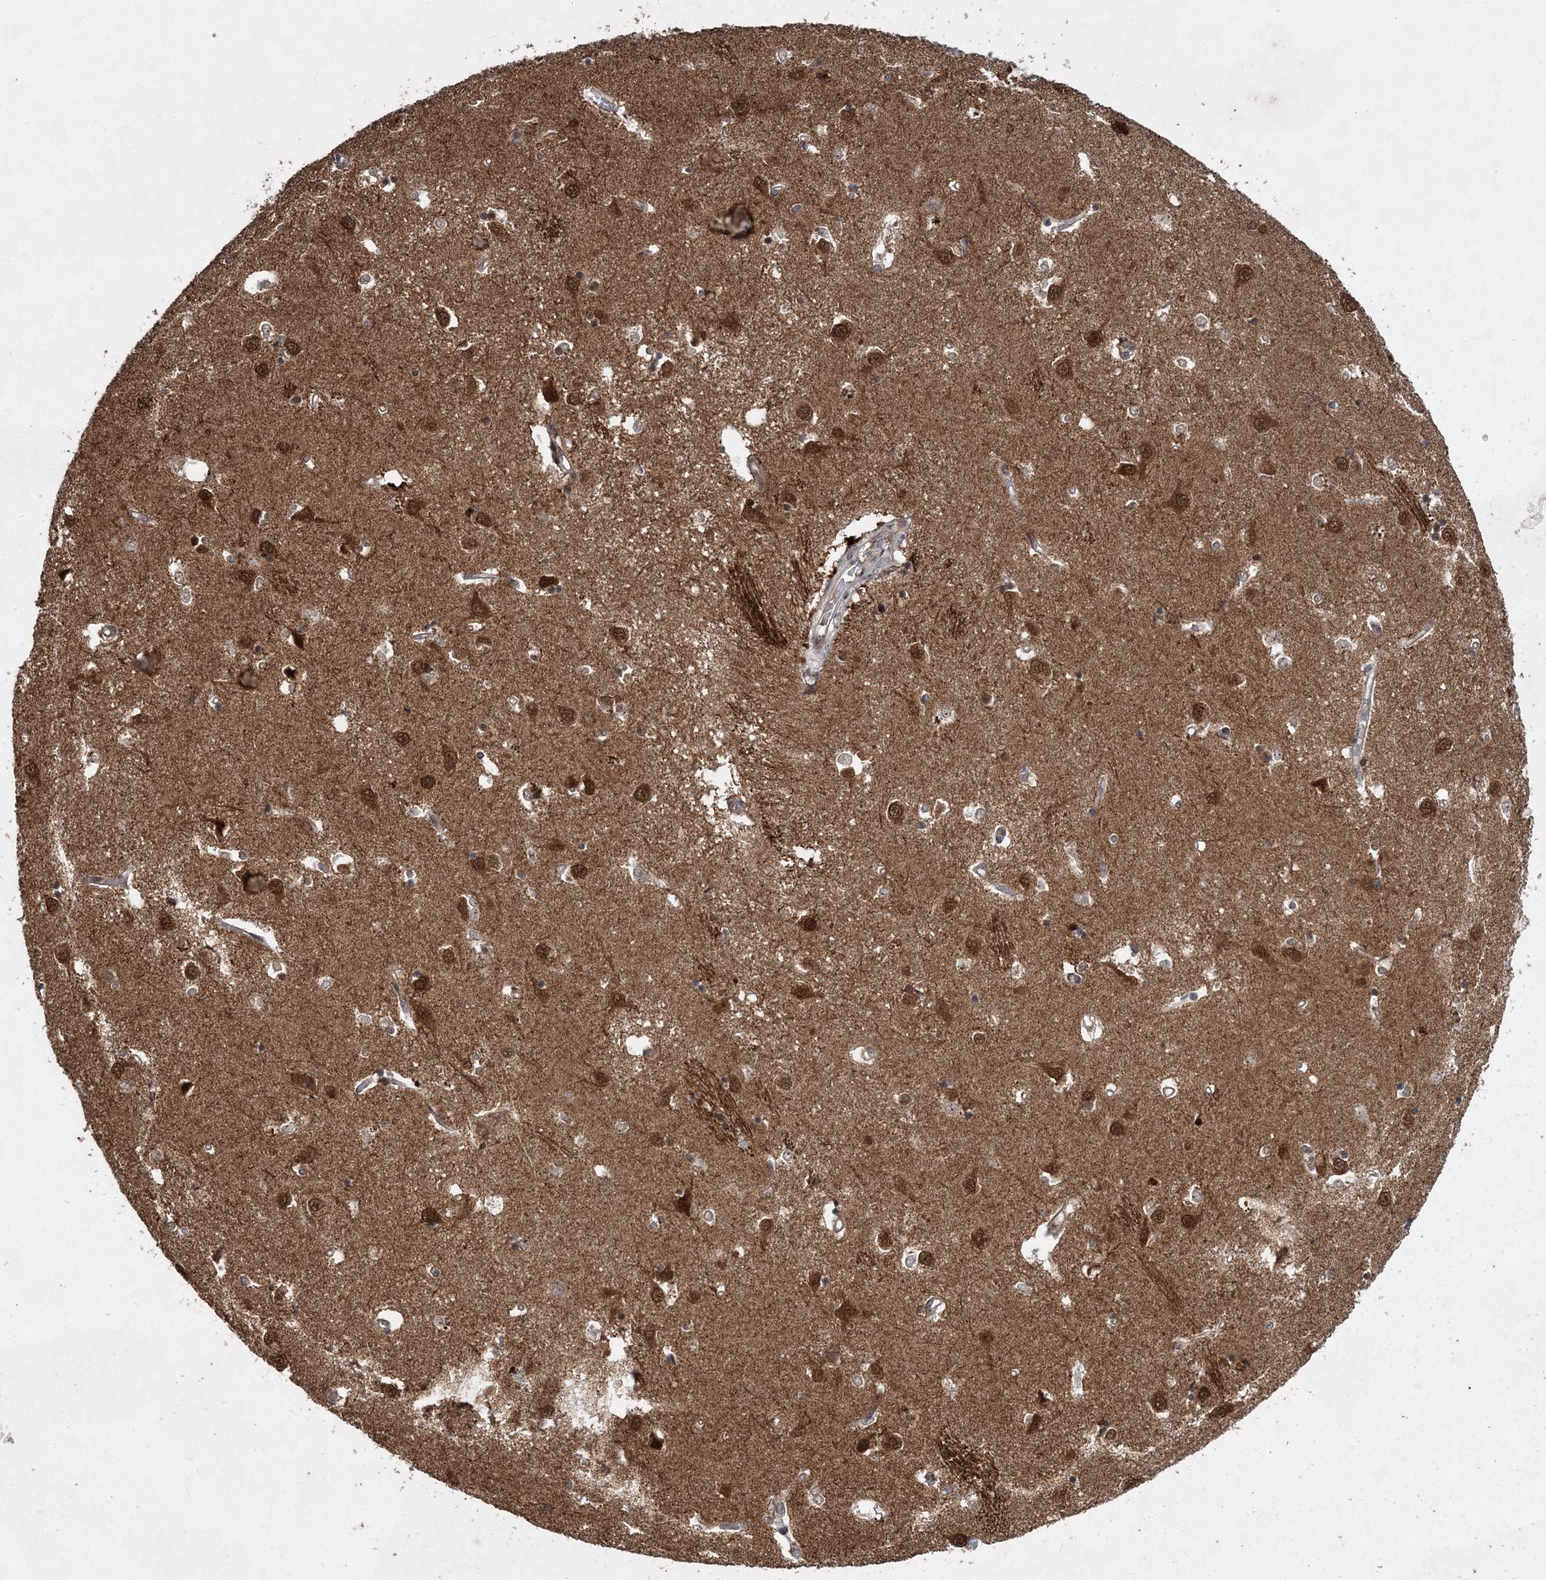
{"staining": {"intensity": "strong", "quantity": ">75%", "location": "cytoplasmic/membranous,nuclear"}, "tissue": "caudate", "cell_type": "Glial cells", "image_type": "normal", "snomed": [{"axis": "morphology", "description": "Normal tissue, NOS"}, {"axis": "topography", "description": "Lateral ventricle wall"}], "caption": "Caudate stained with DAB immunohistochemistry (IHC) exhibits high levels of strong cytoplasmic/membranous,nuclear positivity in about >75% of glial cells. The staining is performed using DAB (3,3'-diaminobenzidine) brown chromogen to label protein expression. The nuclei are counter-stained blue using hematoxylin.", "gene": "COPS7B", "patient": {"sex": "male", "age": 45}}